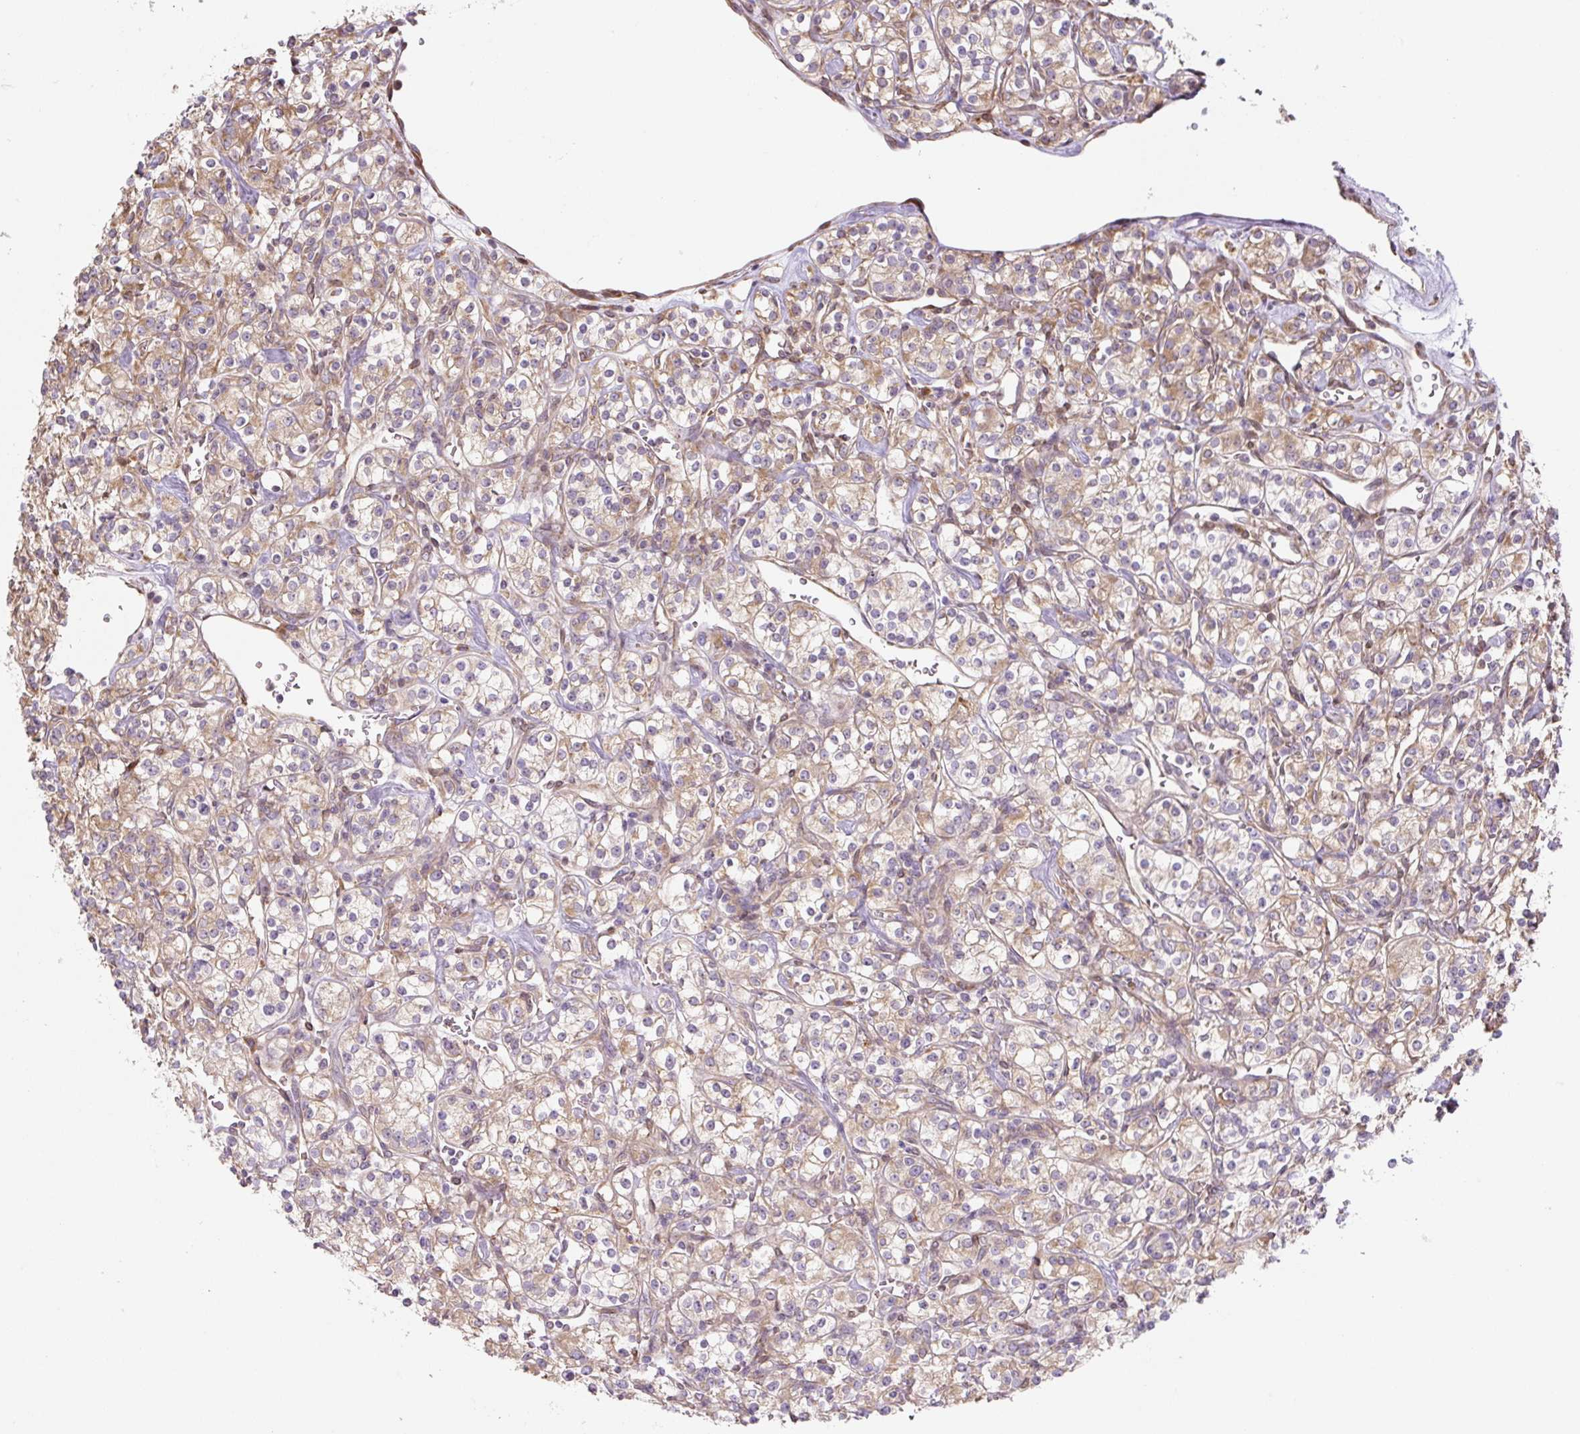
{"staining": {"intensity": "moderate", "quantity": ">75%", "location": "cytoplasmic/membranous"}, "tissue": "renal cancer", "cell_type": "Tumor cells", "image_type": "cancer", "snomed": [{"axis": "morphology", "description": "Adenocarcinoma, NOS"}, {"axis": "topography", "description": "Kidney"}], "caption": "Protein analysis of renal cancer (adenocarcinoma) tissue shows moderate cytoplasmic/membranous expression in about >75% of tumor cells. The staining was performed using DAB (3,3'-diaminobenzidine), with brown indicating positive protein expression. Nuclei are stained blue with hematoxylin.", "gene": "RASA1", "patient": {"sex": "male", "age": 77}}